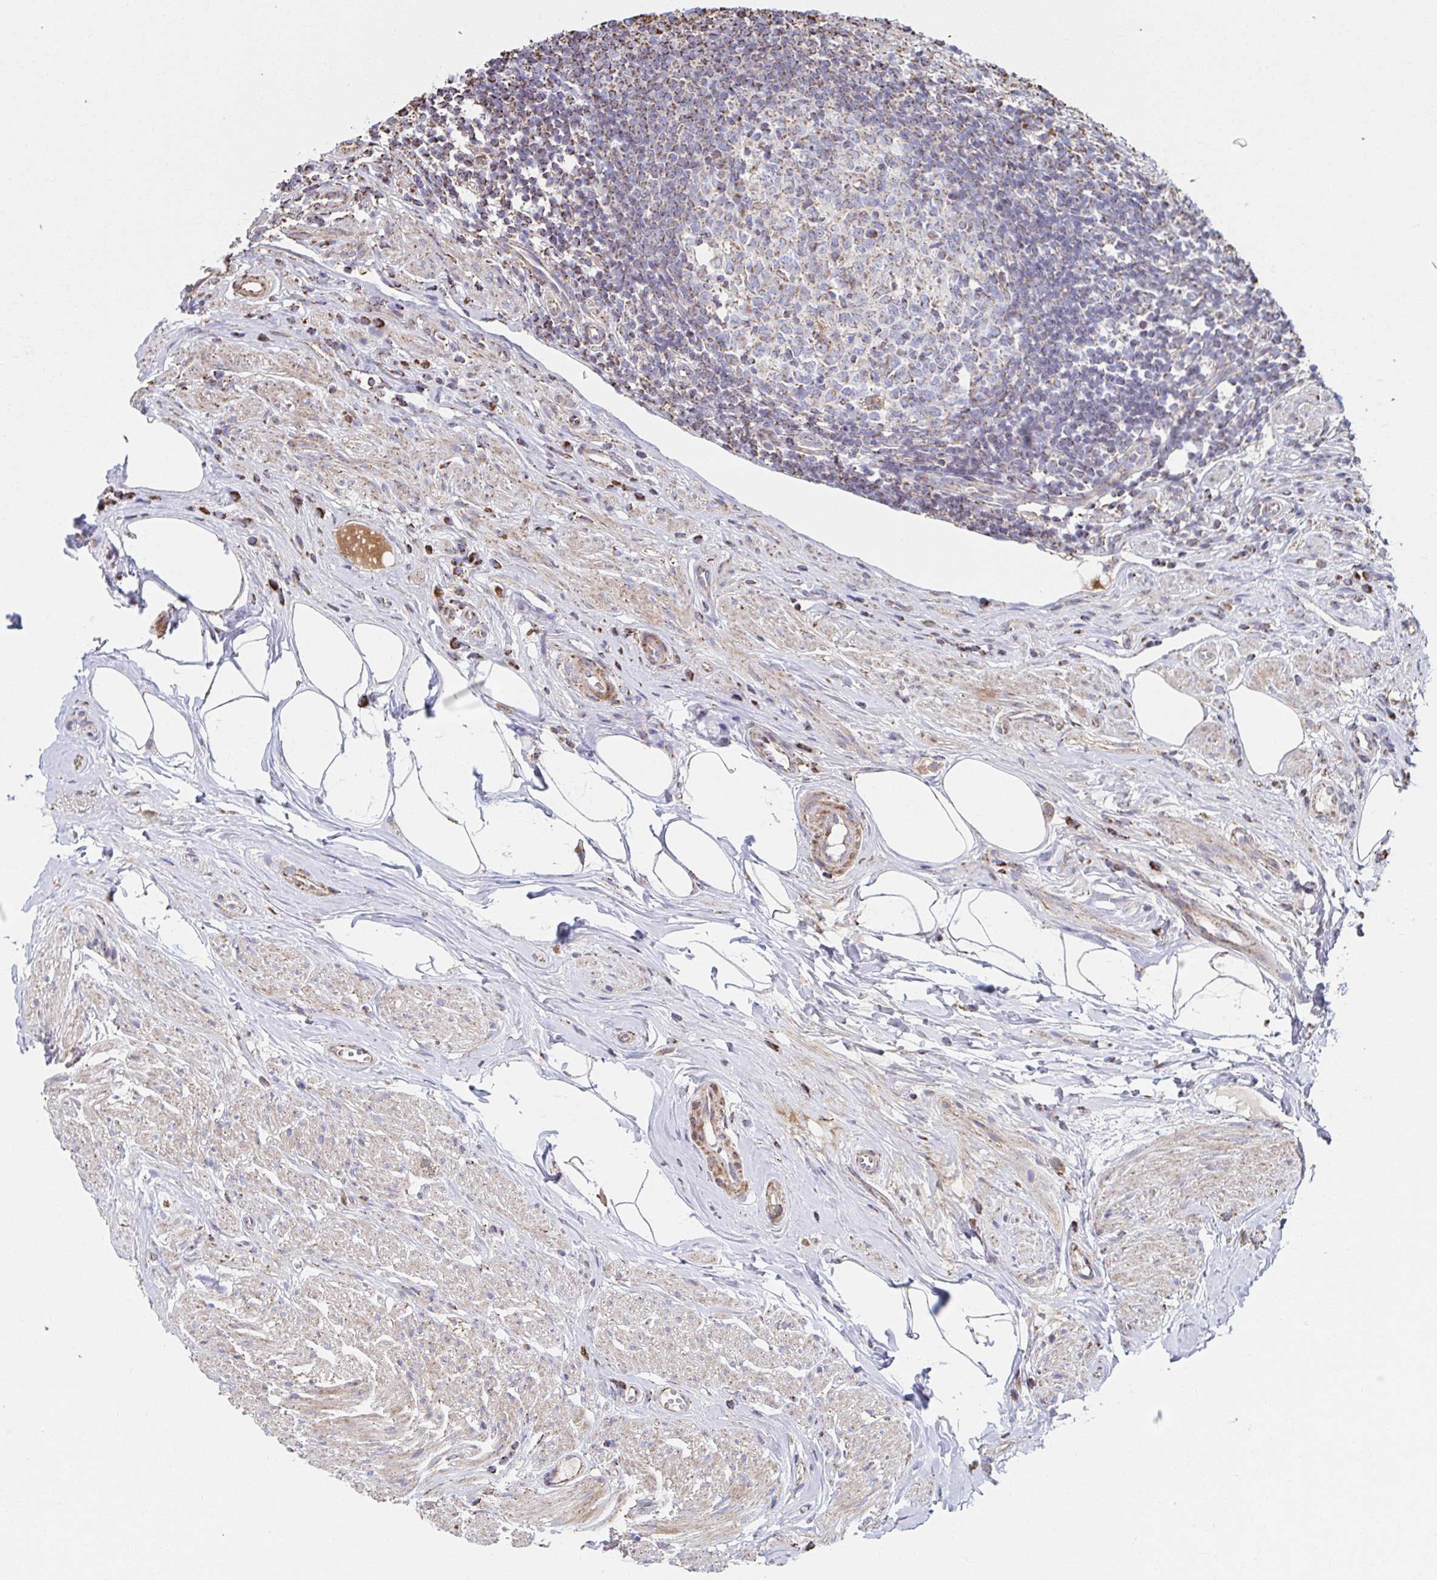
{"staining": {"intensity": "moderate", "quantity": ">75%", "location": "cytoplasmic/membranous"}, "tissue": "appendix", "cell_type": "Glandular cells", "image_type": "normal", "snomed": [{"axis": "morphology", "description": "Normal tissue, NOS"}, {"axis": "topography", "description": "Appendix"}], "caption": "Protein expression analysis of benign human appendix reveals moderate cytoplasmic/membranous expression in about >75% of glandular cells. The staining was performed using DAB to visualize the protein expression in brown, while the nuclei were stained in blue with hematoxylin (Magnification: 20x).", "gene": "SAT1", "patient": {"sex": "female", "age": 56}}